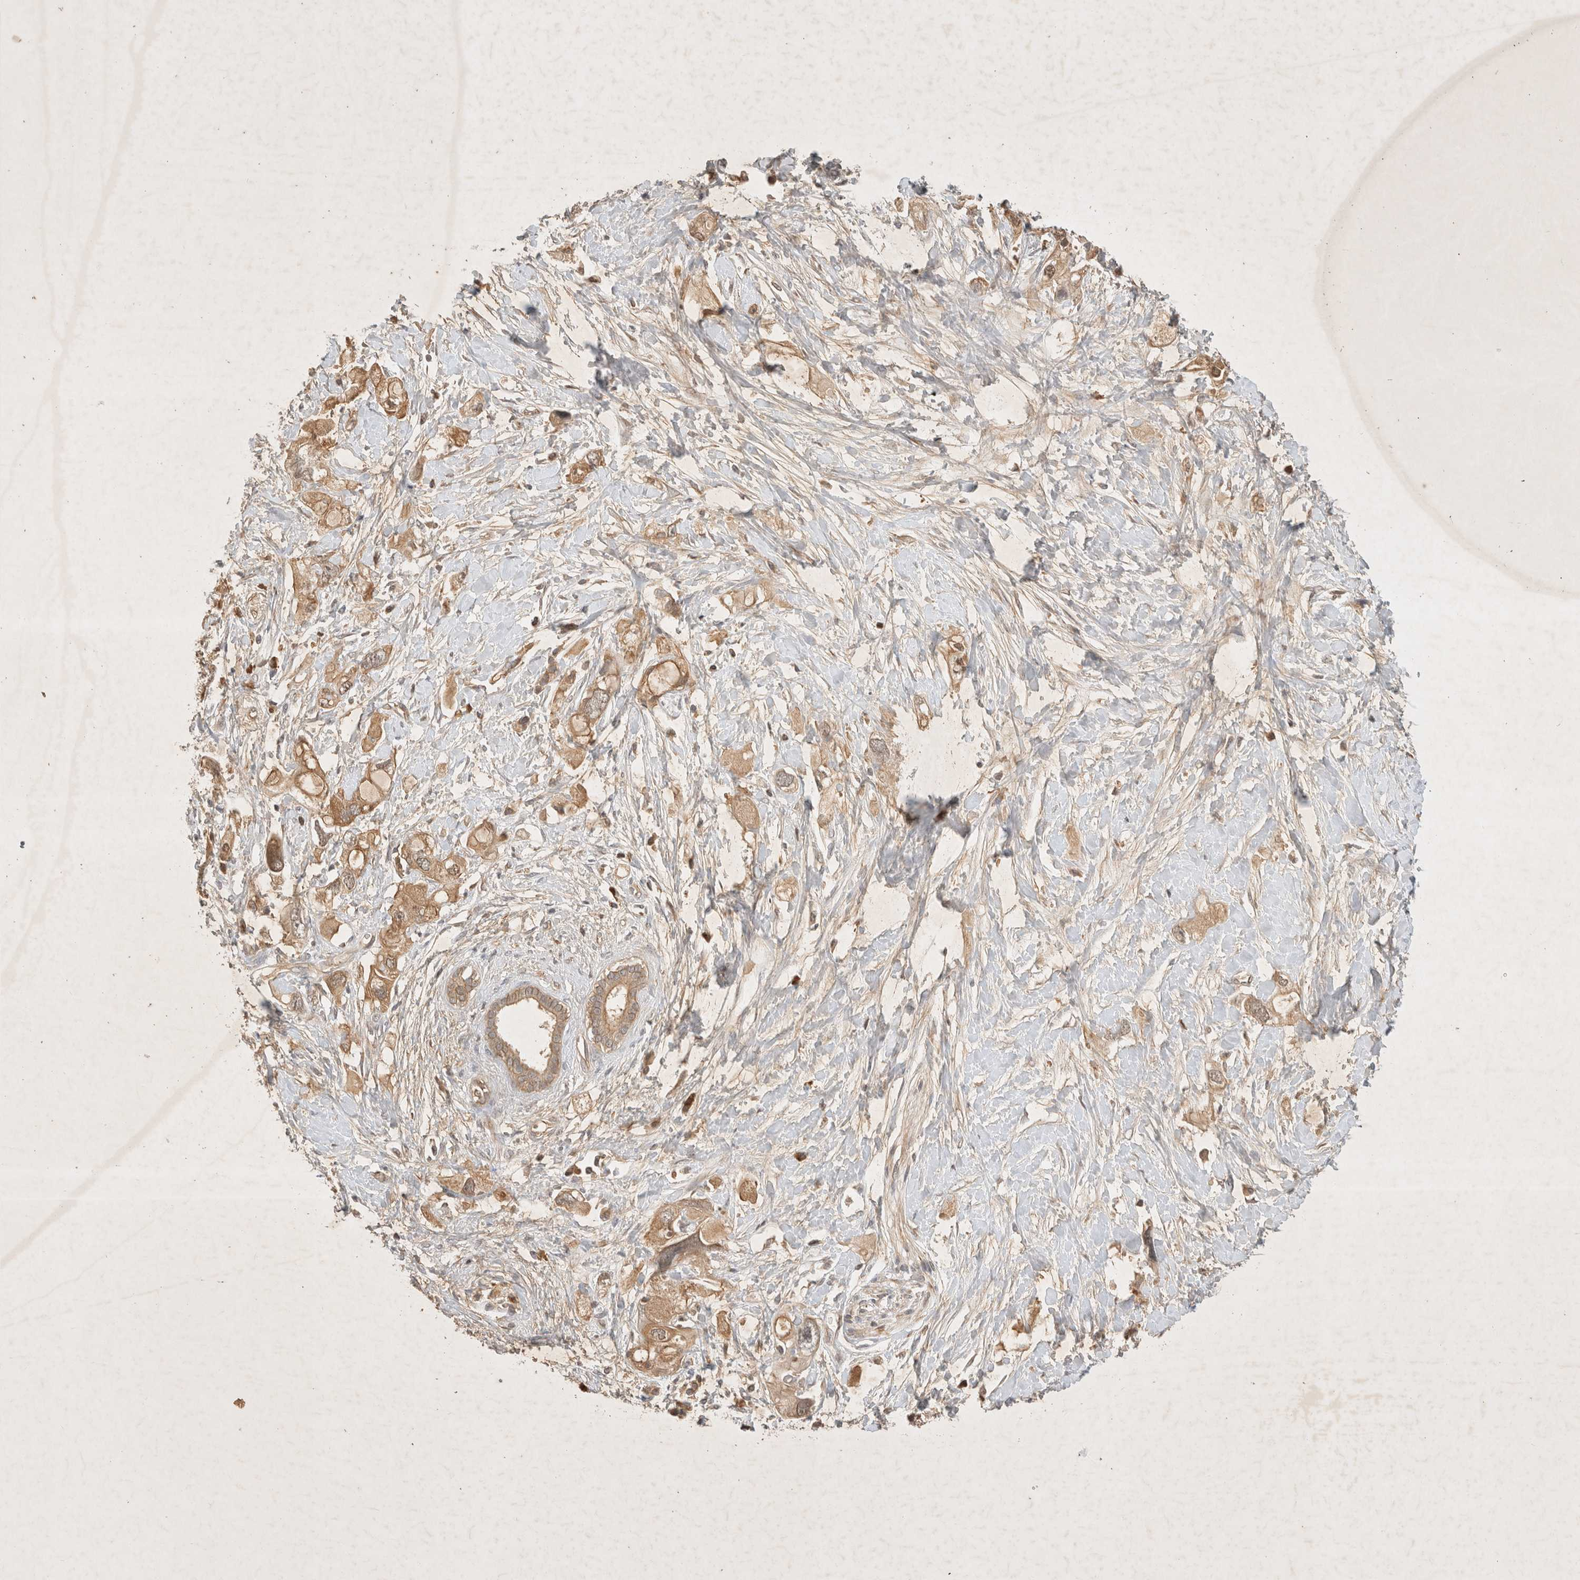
{"staining": {"intensity": "moderate", "quantity": ">75%", "location": "cytoplasmic/membranous,nuclear"}, "tissue": "pancreatic cancer", "cell_type": "Tumor cells", "image_type": "cancer", "snomed": [{"axis": "morphology", "description": "Adenocarcinoma, NOS"}, {"axis": "topography", "description": "Pancreas"}], "caption": "IHC image of neoplastic tissue: pancreatic cancer (adenocarcinoma) stained using immunohistochemistry (IHC) exhibits medium levels of moderate protein expression localized specifically in the cytoplasmic/membranous and nuclear of tumor cells, appearing as a cytoplasmic/membranous and nuclear brown color.", "gene": "YES1", "patient": {"sex": "female", "age": 56}}